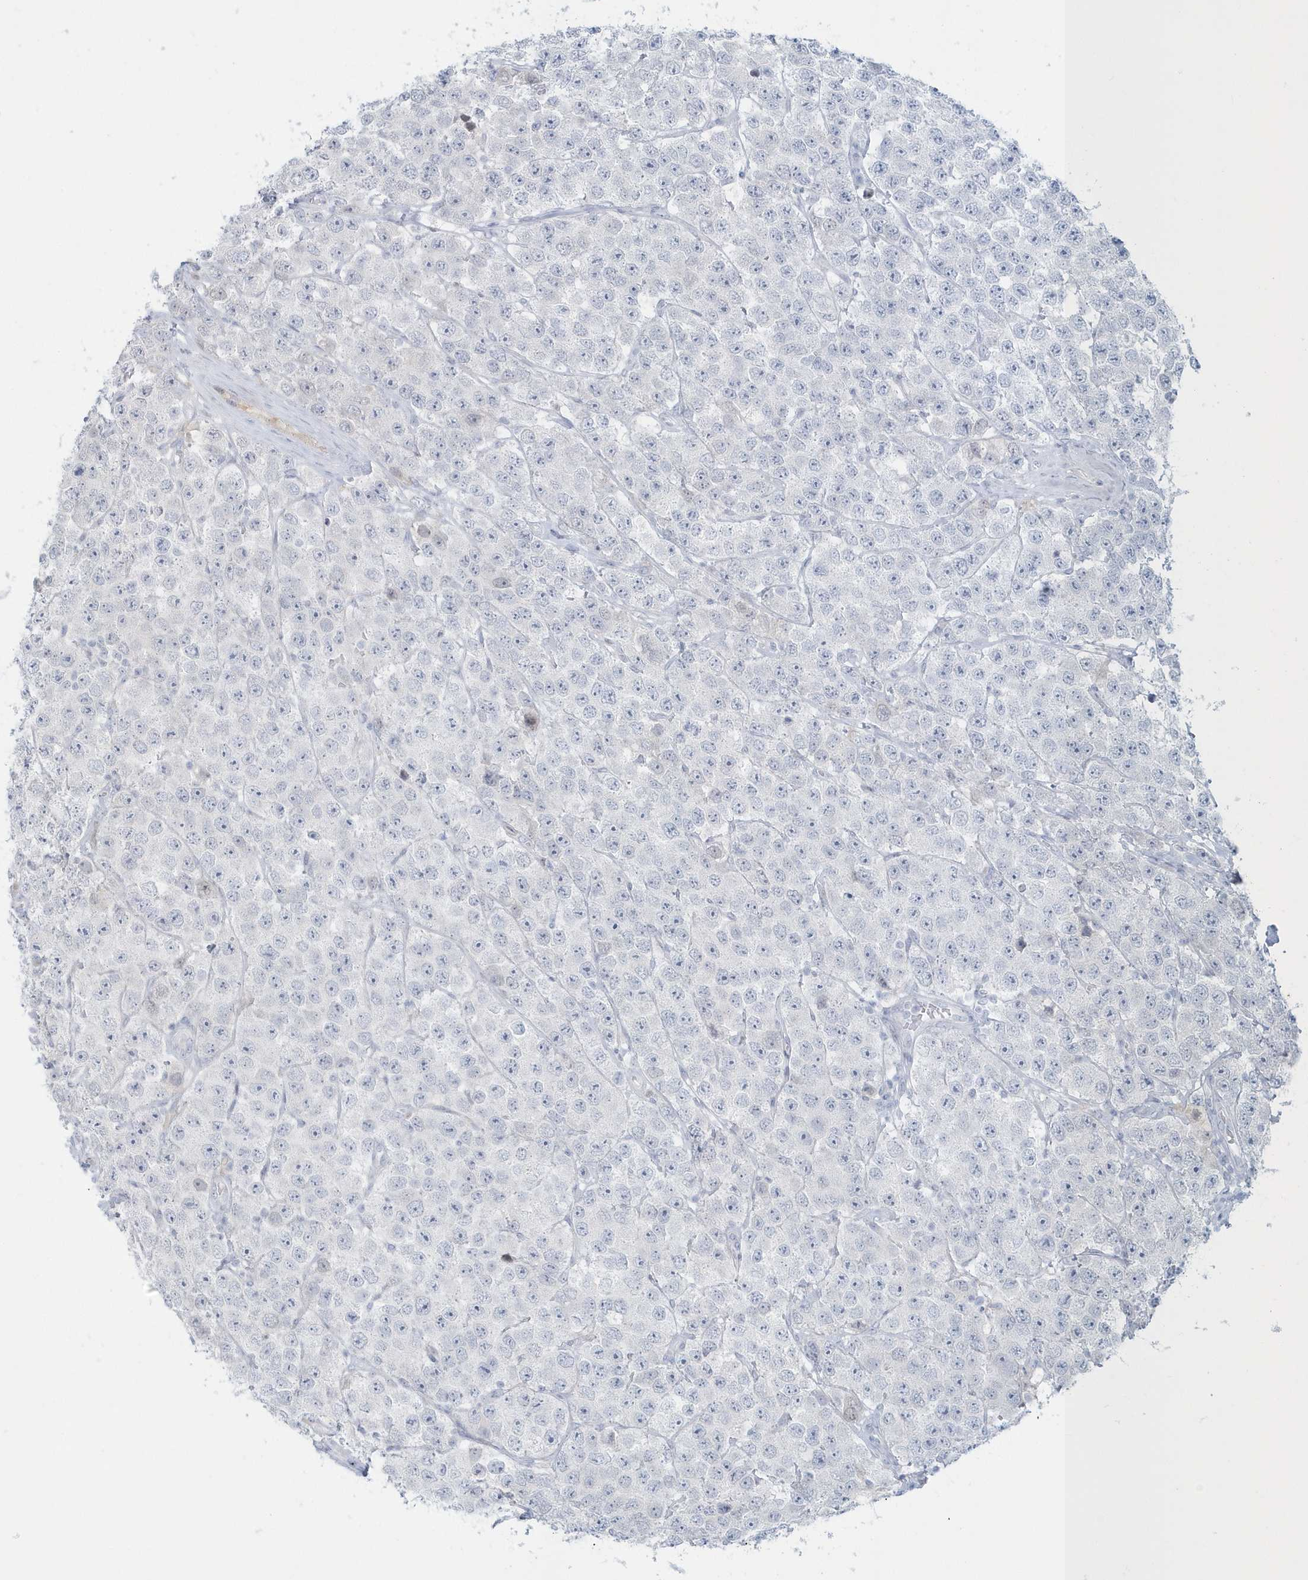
{"staining": {"intensity": "negative", "quantity": "none", "location": "none"}, "tissue": "testis cancer", "cell_type": "Tumor cells", "image_type": "cancer", "snomed": [{"axis": "morphology", "description": "Seminoma, NOS"}, {"axis": "topography", "description": "Testis"}], "caption": "An image of human testis seminoma is negative for staining in tumor cells. (Stains: DAB (3,3'-diaminobenzidine) IHC with hematoxylin counter stain, Microscopy: brightfield microscopy at high magnification).", "gene": "BLTP3A", "patient": {"sex": "male", "age": 28}}